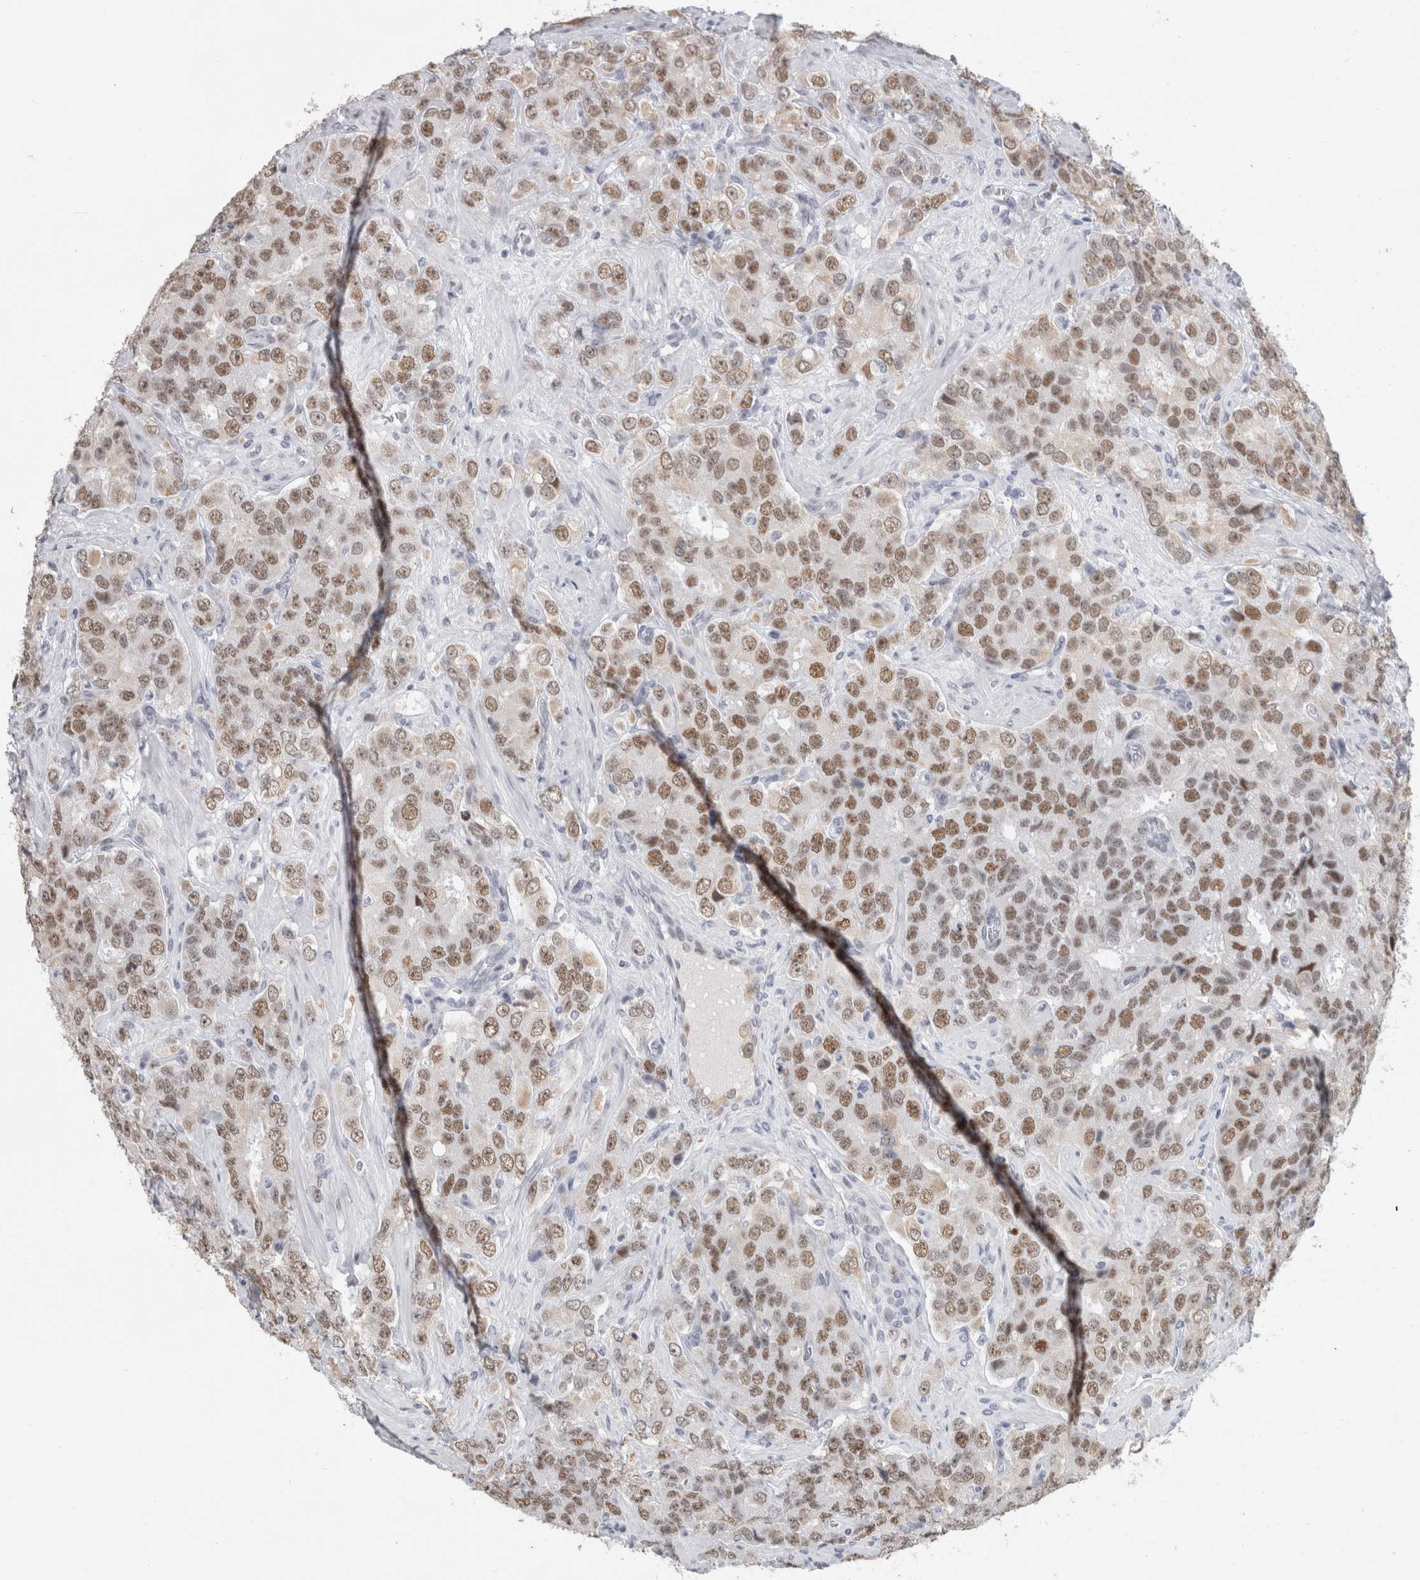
{"staining": {"intensity": "weak", "quantity": ">75%", "location": "nuclear"}, "tissue": "prostate cancer", "cell_type": "Tumor cells", "image_type": "cancer", "snomed": [{"axis": "morphology", "description": "Adenocarcinoma, High grade"}, {"axis": "topography", "description": "Prostate"}], "caption": "Human prostate adenocarcinoma (high-grade) stained for a protein (brown) exhibits weak nuclear positive expression in about >75% of tumor cells.", "gene": "SMARCC1", "patient": {"sex": "male", "age": 58}}